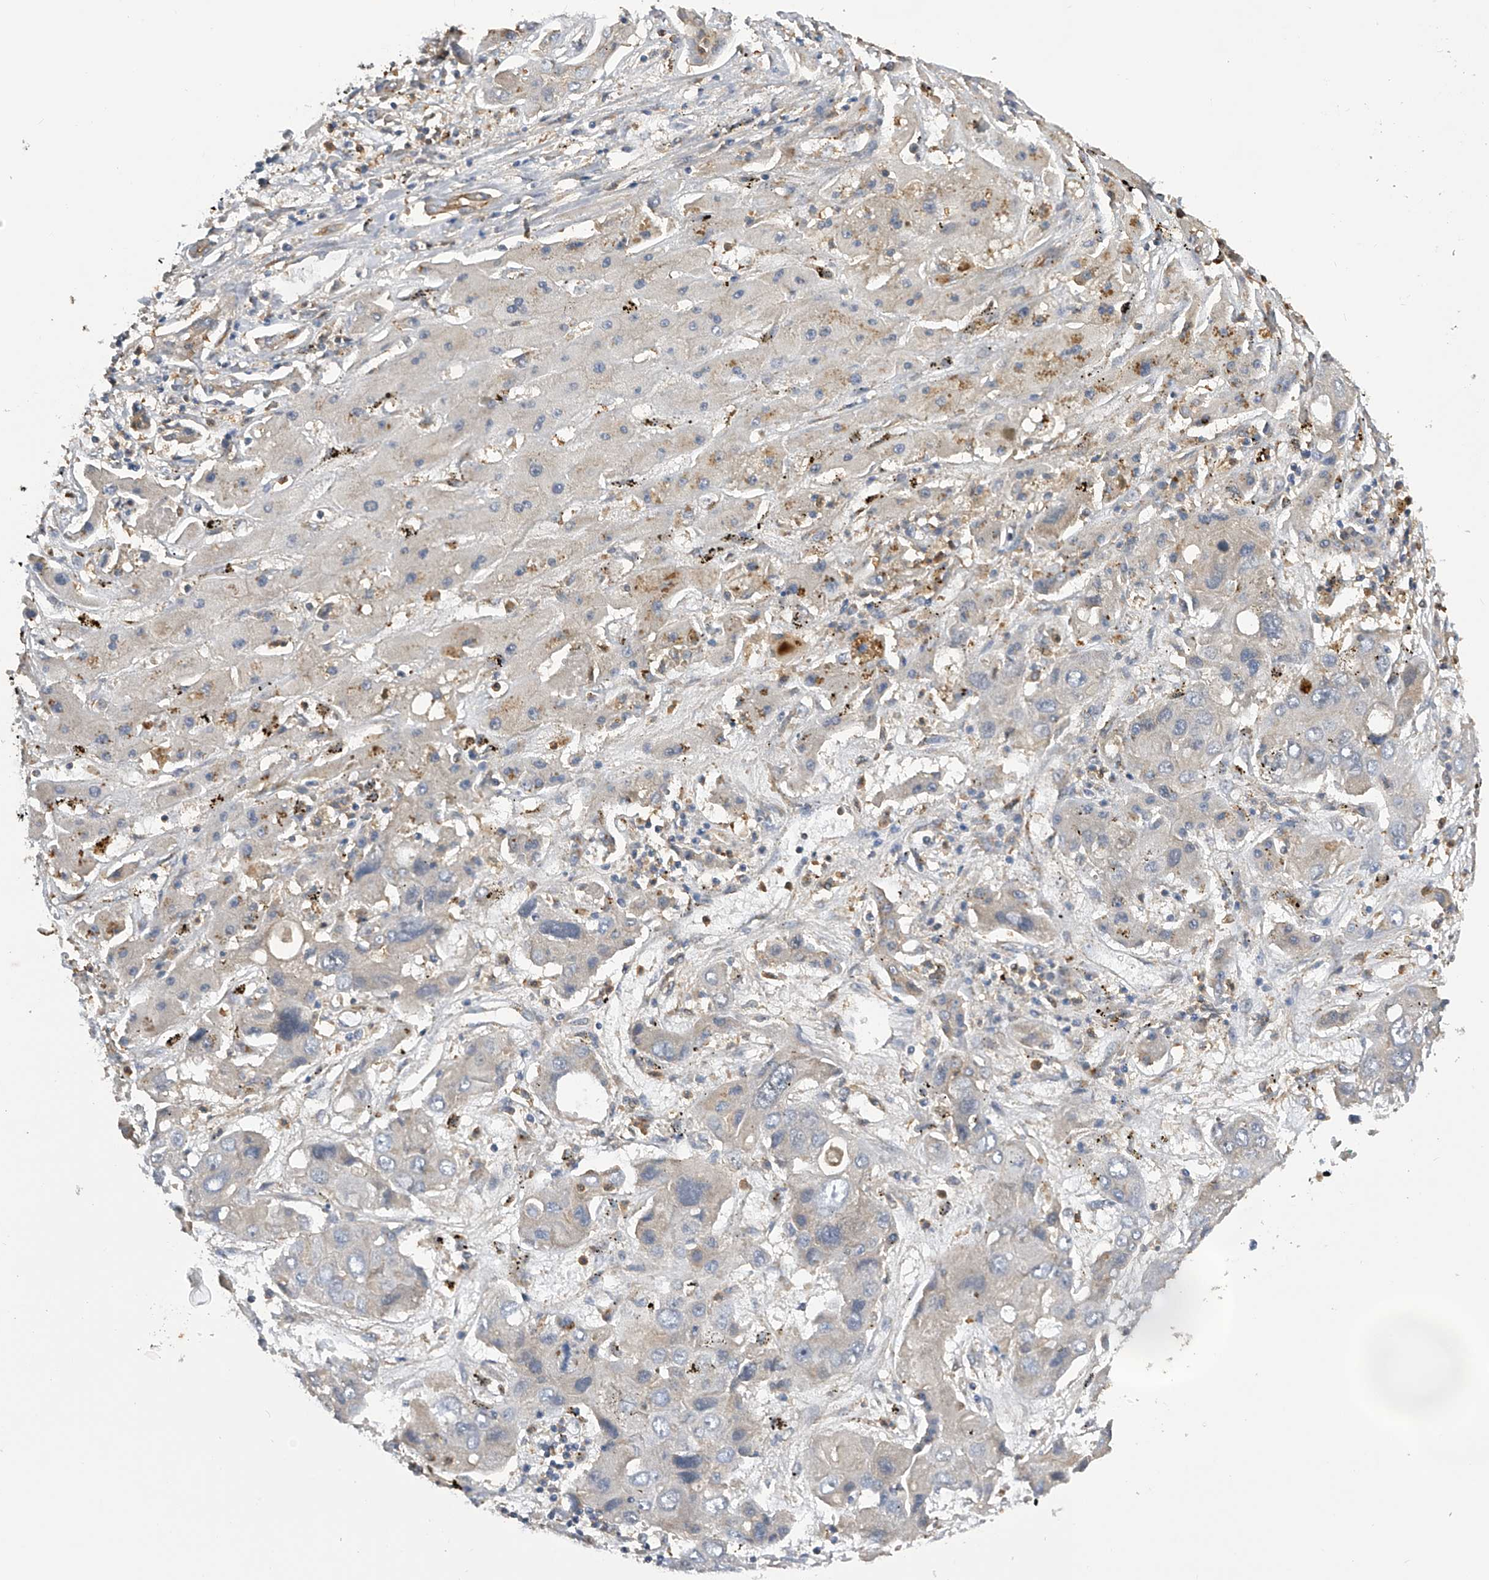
{"staining": {"intensity": "negative", "quantity": "none", "location": "none"}, "tissue": "liver cancer", "cell_type": "Tumor cells", "image_type": "cancer", "snomed": [{"axis": "morphology", "description": "Cholangiocarcinoma"}, {"axis": "topography", "description": "Liver"}], "caption": "Immunohistochemistry (IHC) of liver cholangiocarcinoma displays no expression in tumor cells.", "gene": "PTPRA", "patient": {"sex": "male", "age": 67}}